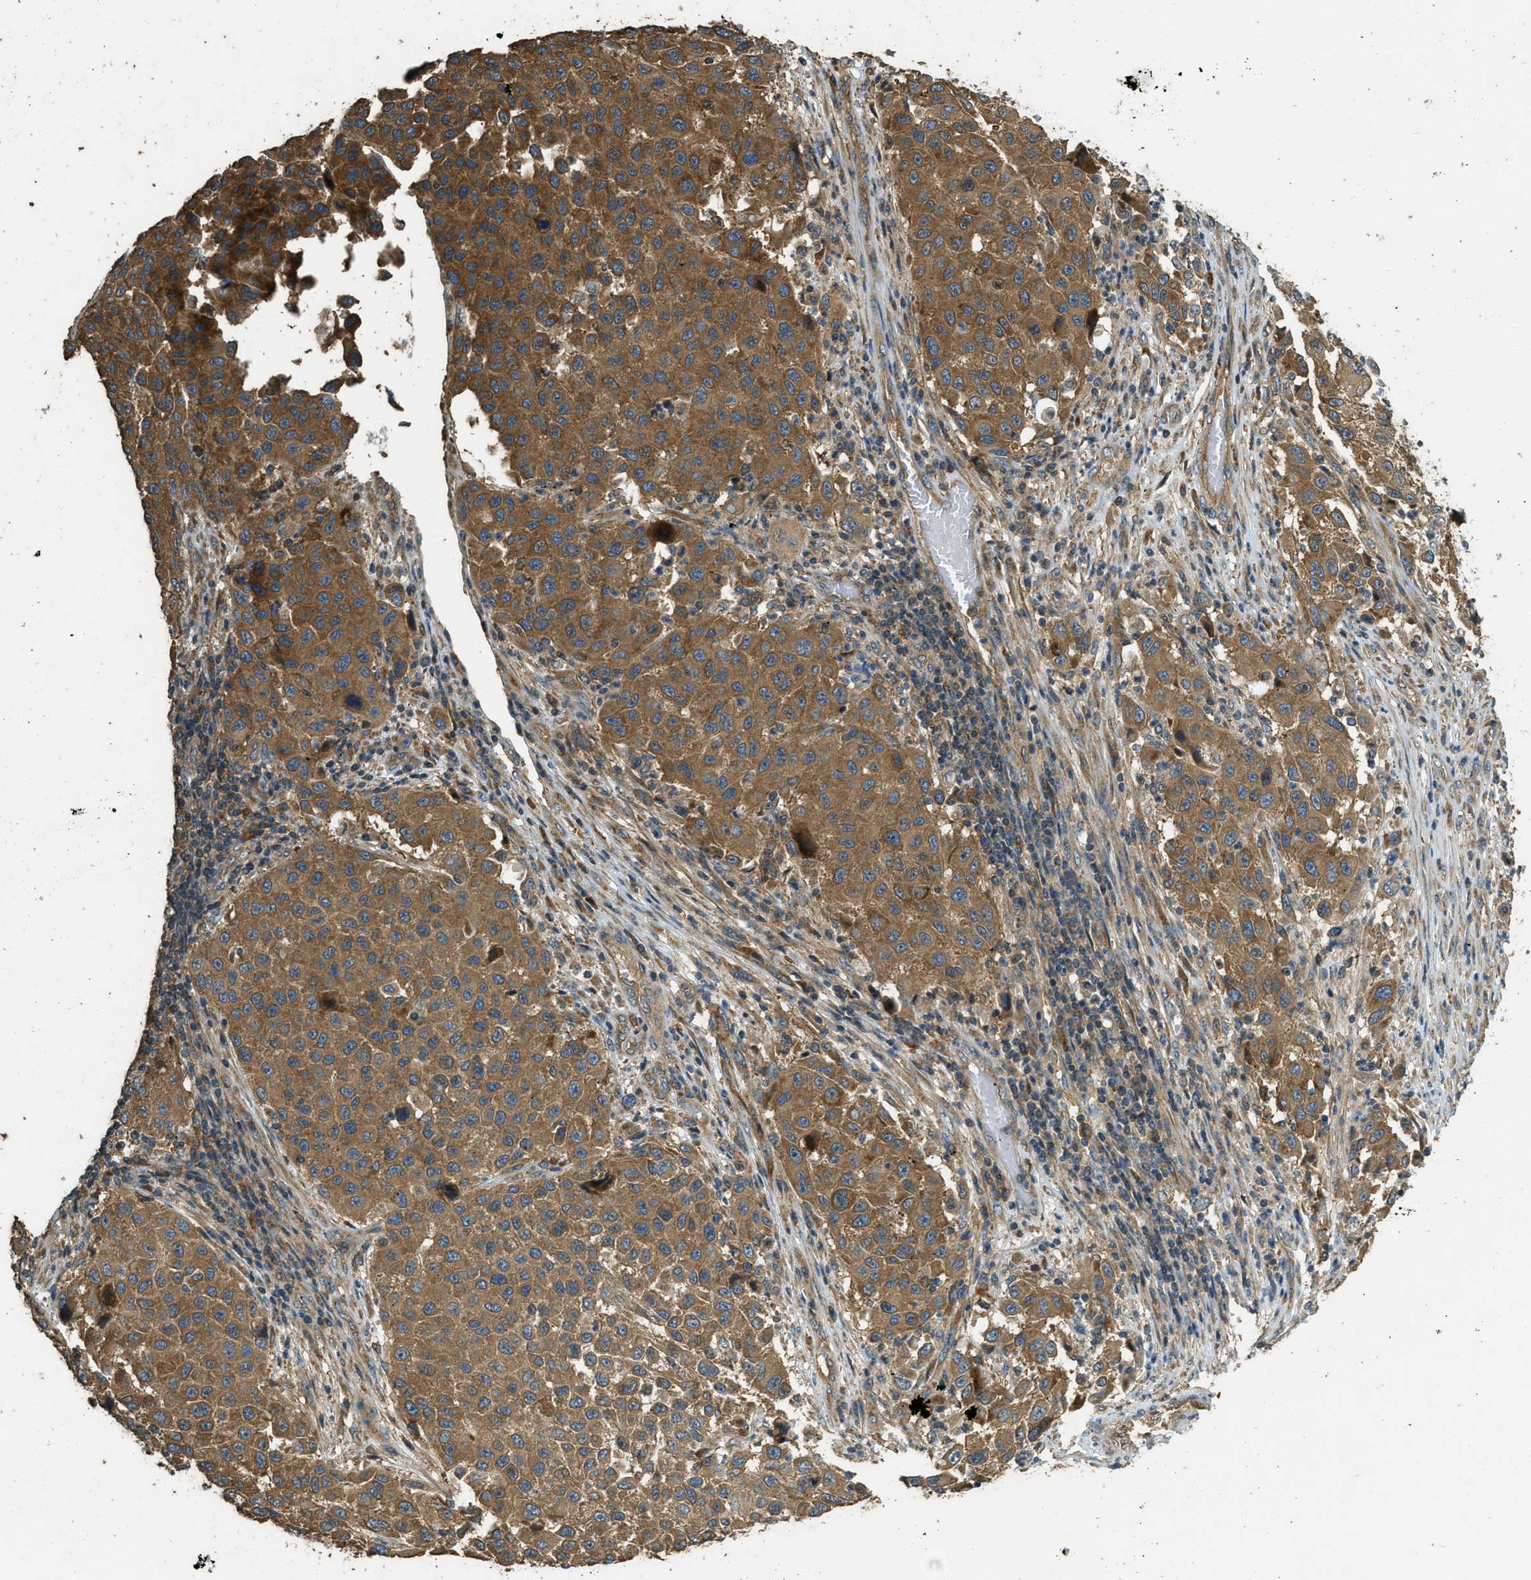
{"staining": {"intensity": "moderate", "quantity": ">75%", "location": "cytoplasmic/membranous"}, "tissue": "melanoma", "cell_type": "Tumor cells", "image_type": "cancer", "snomed": [{"axis": "morphology", "description": "Malignant melanoma, Metastatic site"}, {"axis": "topography", "description": "Lymph node"}], "caption": "Immunohistochemistry (IHC) staining of melanoma, which reveals medium levels of moderate cytoplasmic/membranous positivity in about >75% of tumor cells indicating moderate cytoplasmic/membranous protein expression. The staining was performed using DAB (brown) for protein detection and nuclei were counterstained in hematoxylin (blue).", "gene": "MARS1", "patient": {"sex": "male", "age": 61}}